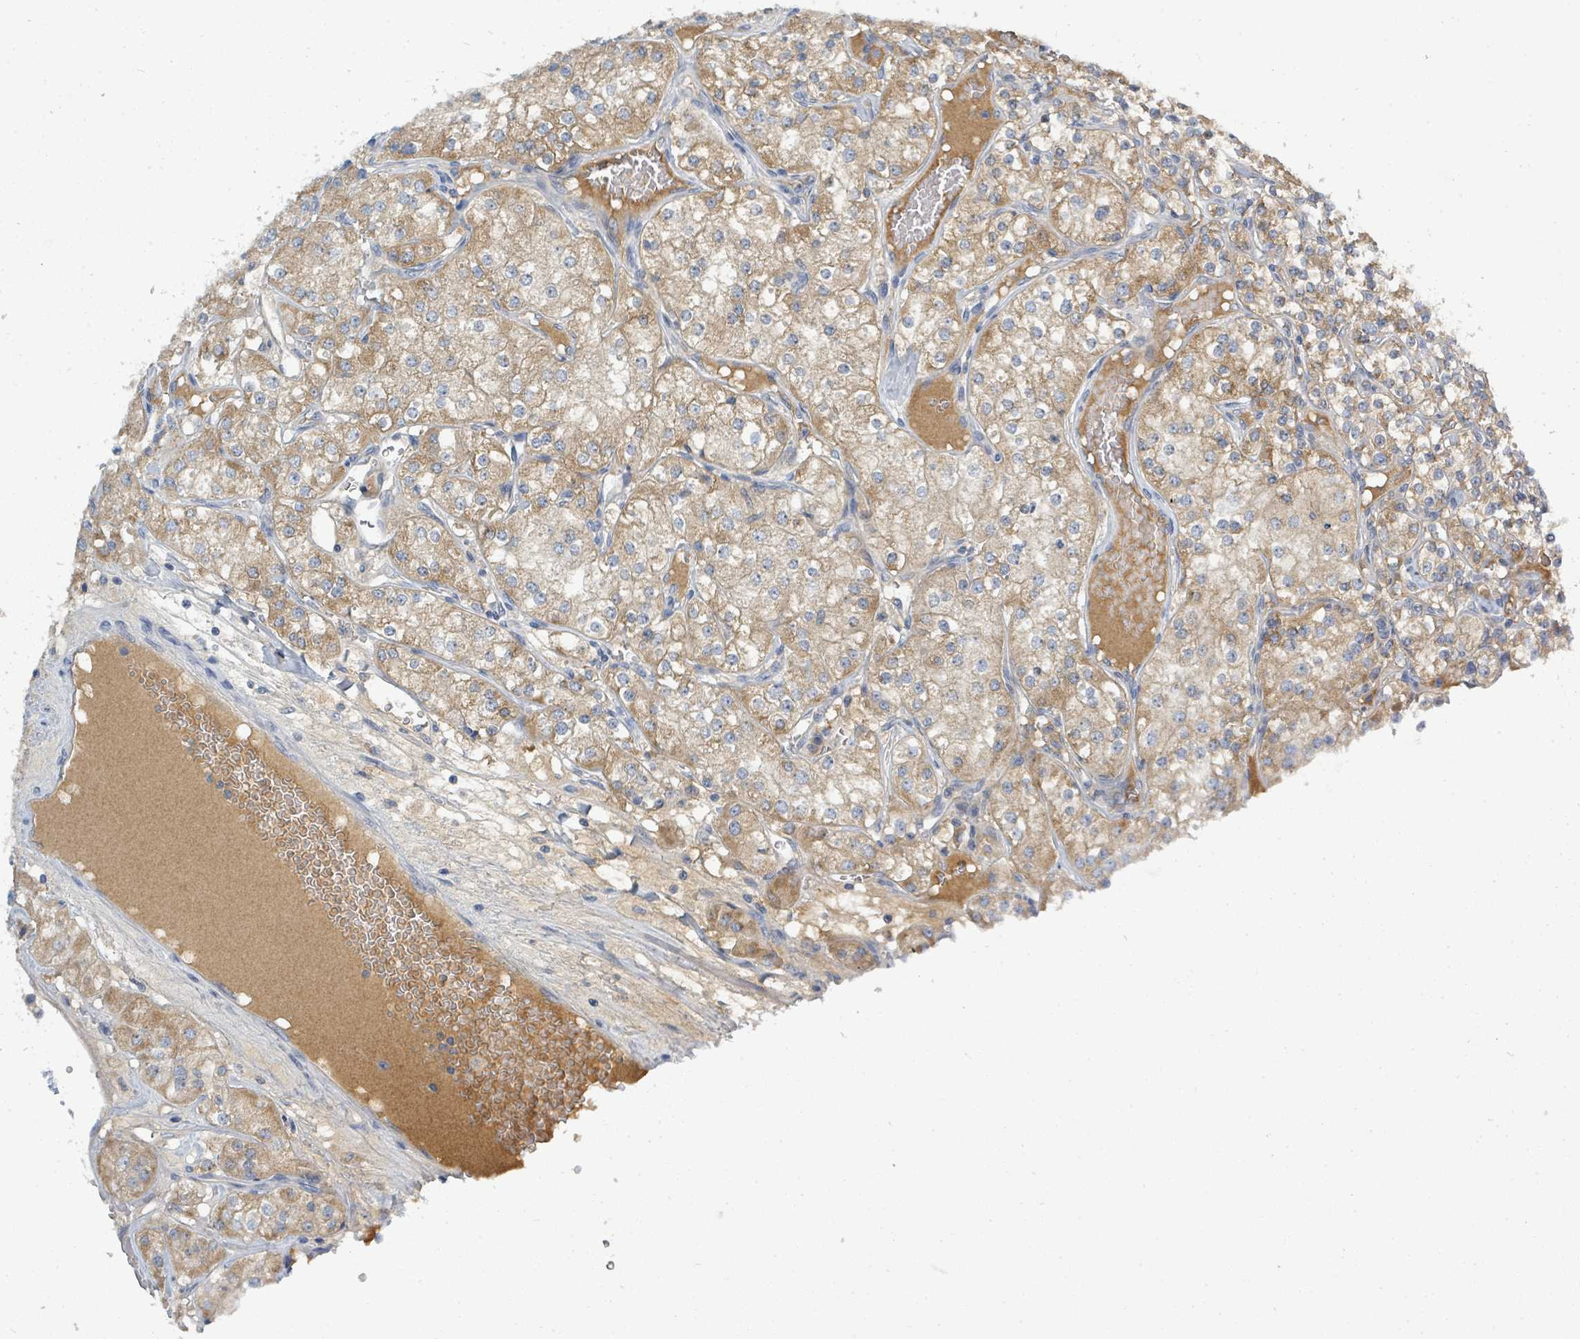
{"staining": {"intensity": "moderate", "quantity": ">75%", "location": "cytoplasmic/membranous"}, "tissue": "renal cancer", "cell_type": "Tumor cells", "image_type": "cancer", "snomed": [{"axis": "morphology", "description": "Adenocarcinoma, NOS"}, {"axis": "topography", "description": "Kidney"}], "caption": "This is a micrograph of IHC staining of adenocarcinoma (renal), which shows moderate staining in the cytoplasmic/membranous of tumor cells.", "gene": "SLC25A23", "patient": {"sex": "male", "age": 77}}